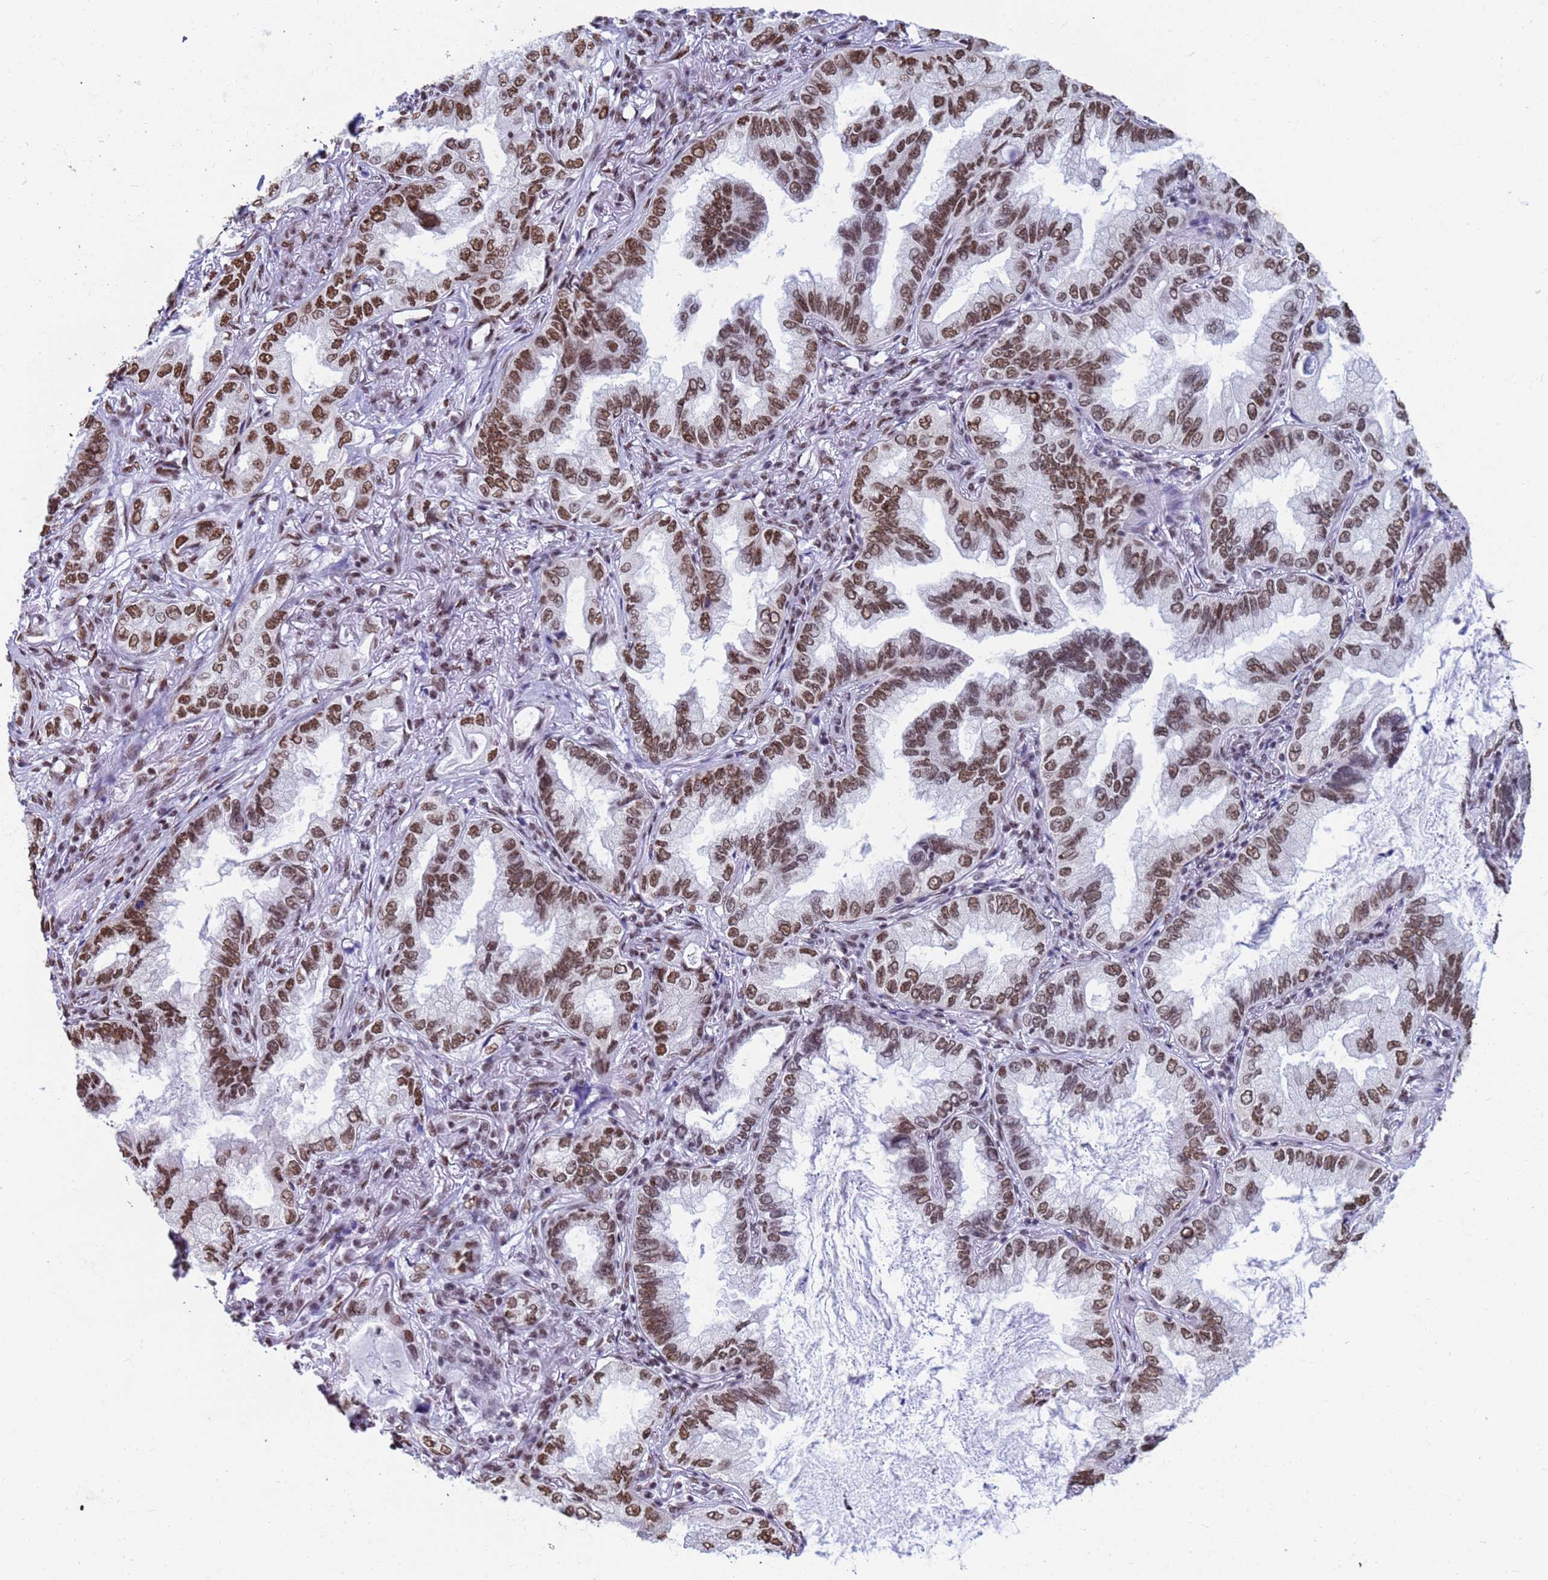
{"staining": {"intensity": "moderate", "quantity": ">75%", "location": "nuclear"}, "tissue": "lung cancer", "cell_type": "Tumor cells", "image_type": "cancer", "snomed": [{"axis": "morphology", "description": "Adenocarcinoma, NOS"}, {"axis": "topography", "description": "Lung"}], "caption": "The histopathology image exhibits staining of adenocarcinoma (lung), revealing moderate nuclear protein positivity (brown color) within tumor cells.", "gene": "FAM170B", "patient": {"sex": "female", "age": 69}}